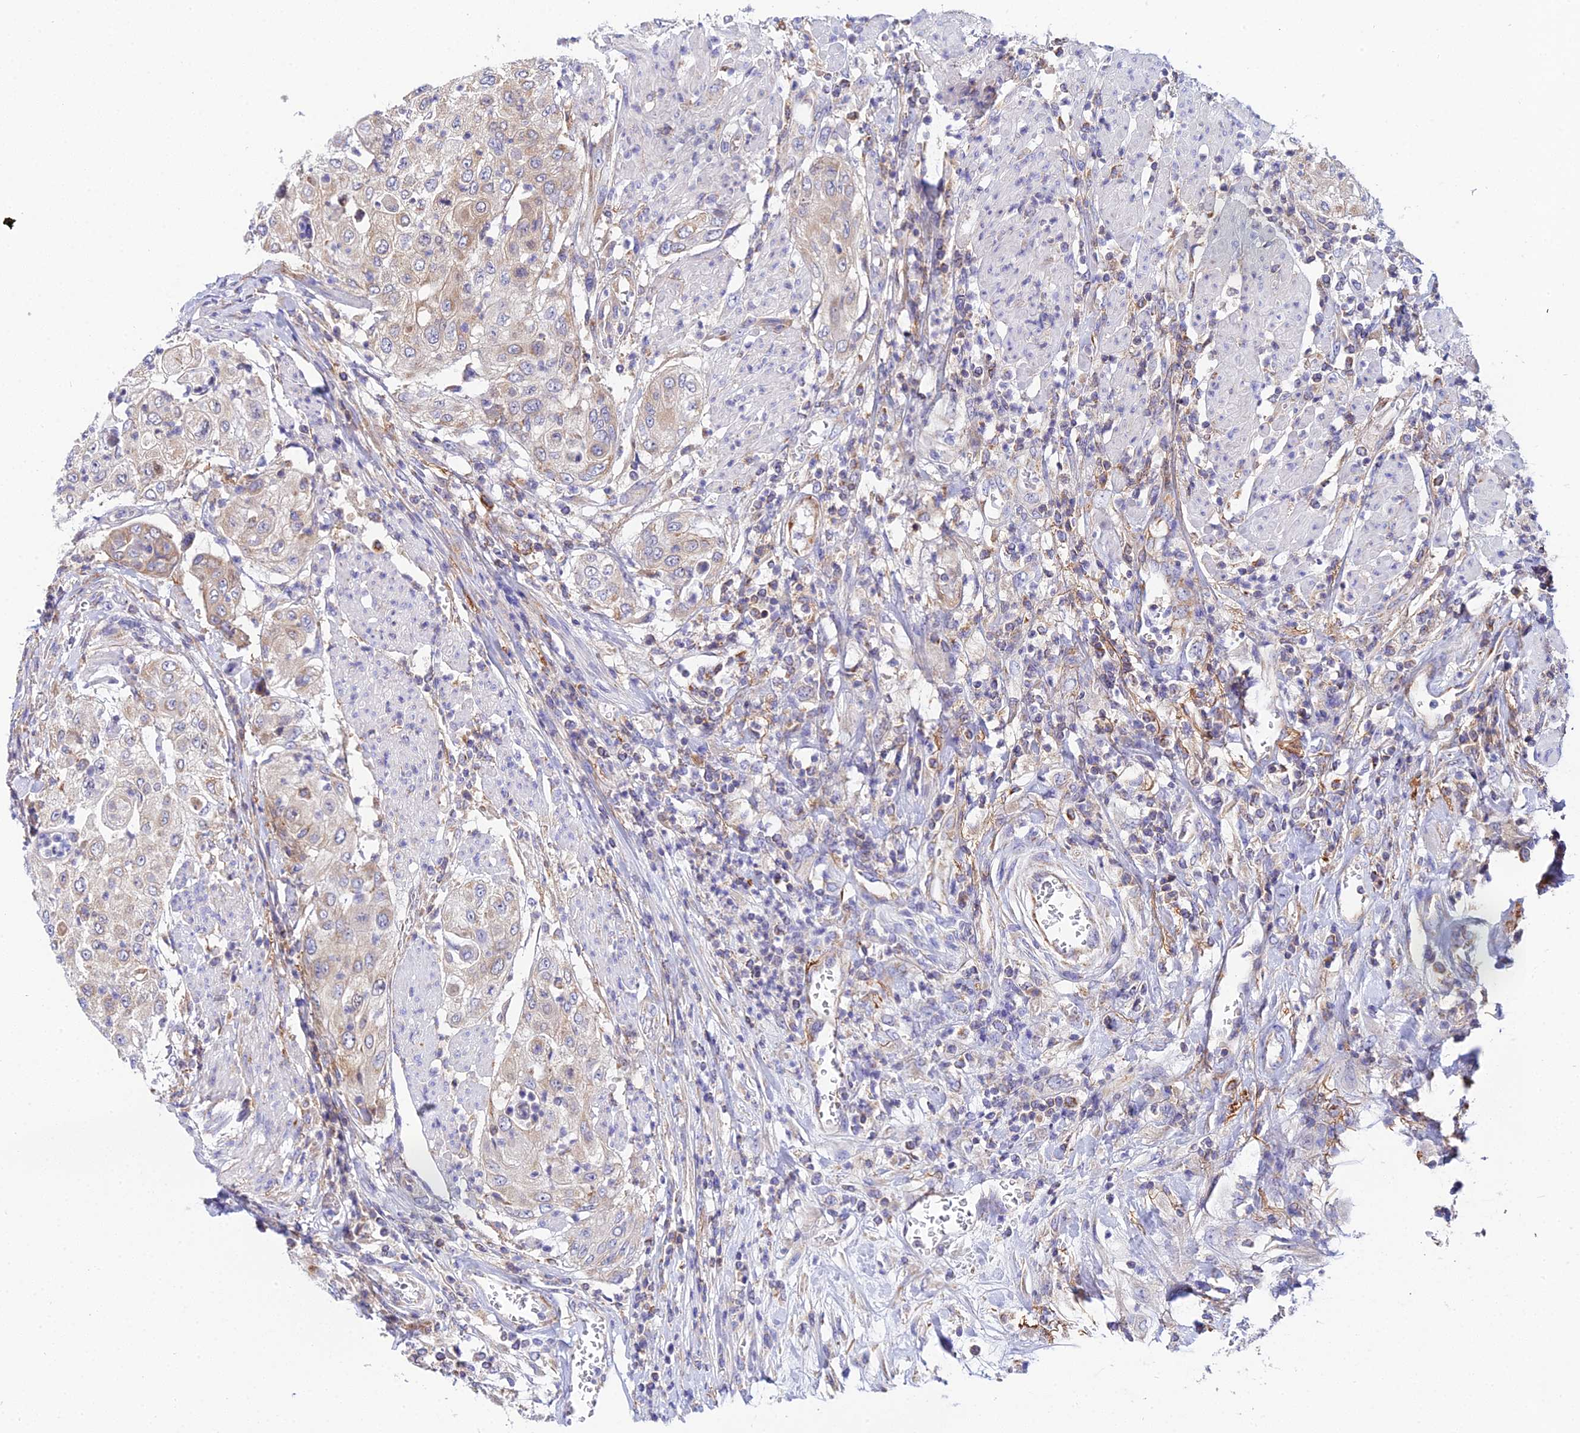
{"staining": {"intensity": "weak", "quantity": "25%-75%", "location": "cytoplasmic/membranous"}, "tissue": "urothelial cancer", "cell_type": "Tumor cells", "image_type": "cancer", "snomed": [{"axis": "morphology", "description": "Urothelial carcinoma, High grade"}, {"axis": "topography", "description": "Urinary bladder"}], "caption": "Immunohistochemistry (DAB (3,3'-diaminobenzidine)) staining of human high-grade urothelial carcinoma exhibits weak cytoplasmic/membranous protein positivity in about 25%-75% of tumor cells. Nuclei are stained in blue.", "gene": "NIPSNAP3A", "patient": {"sex": "female", "age": 79}}